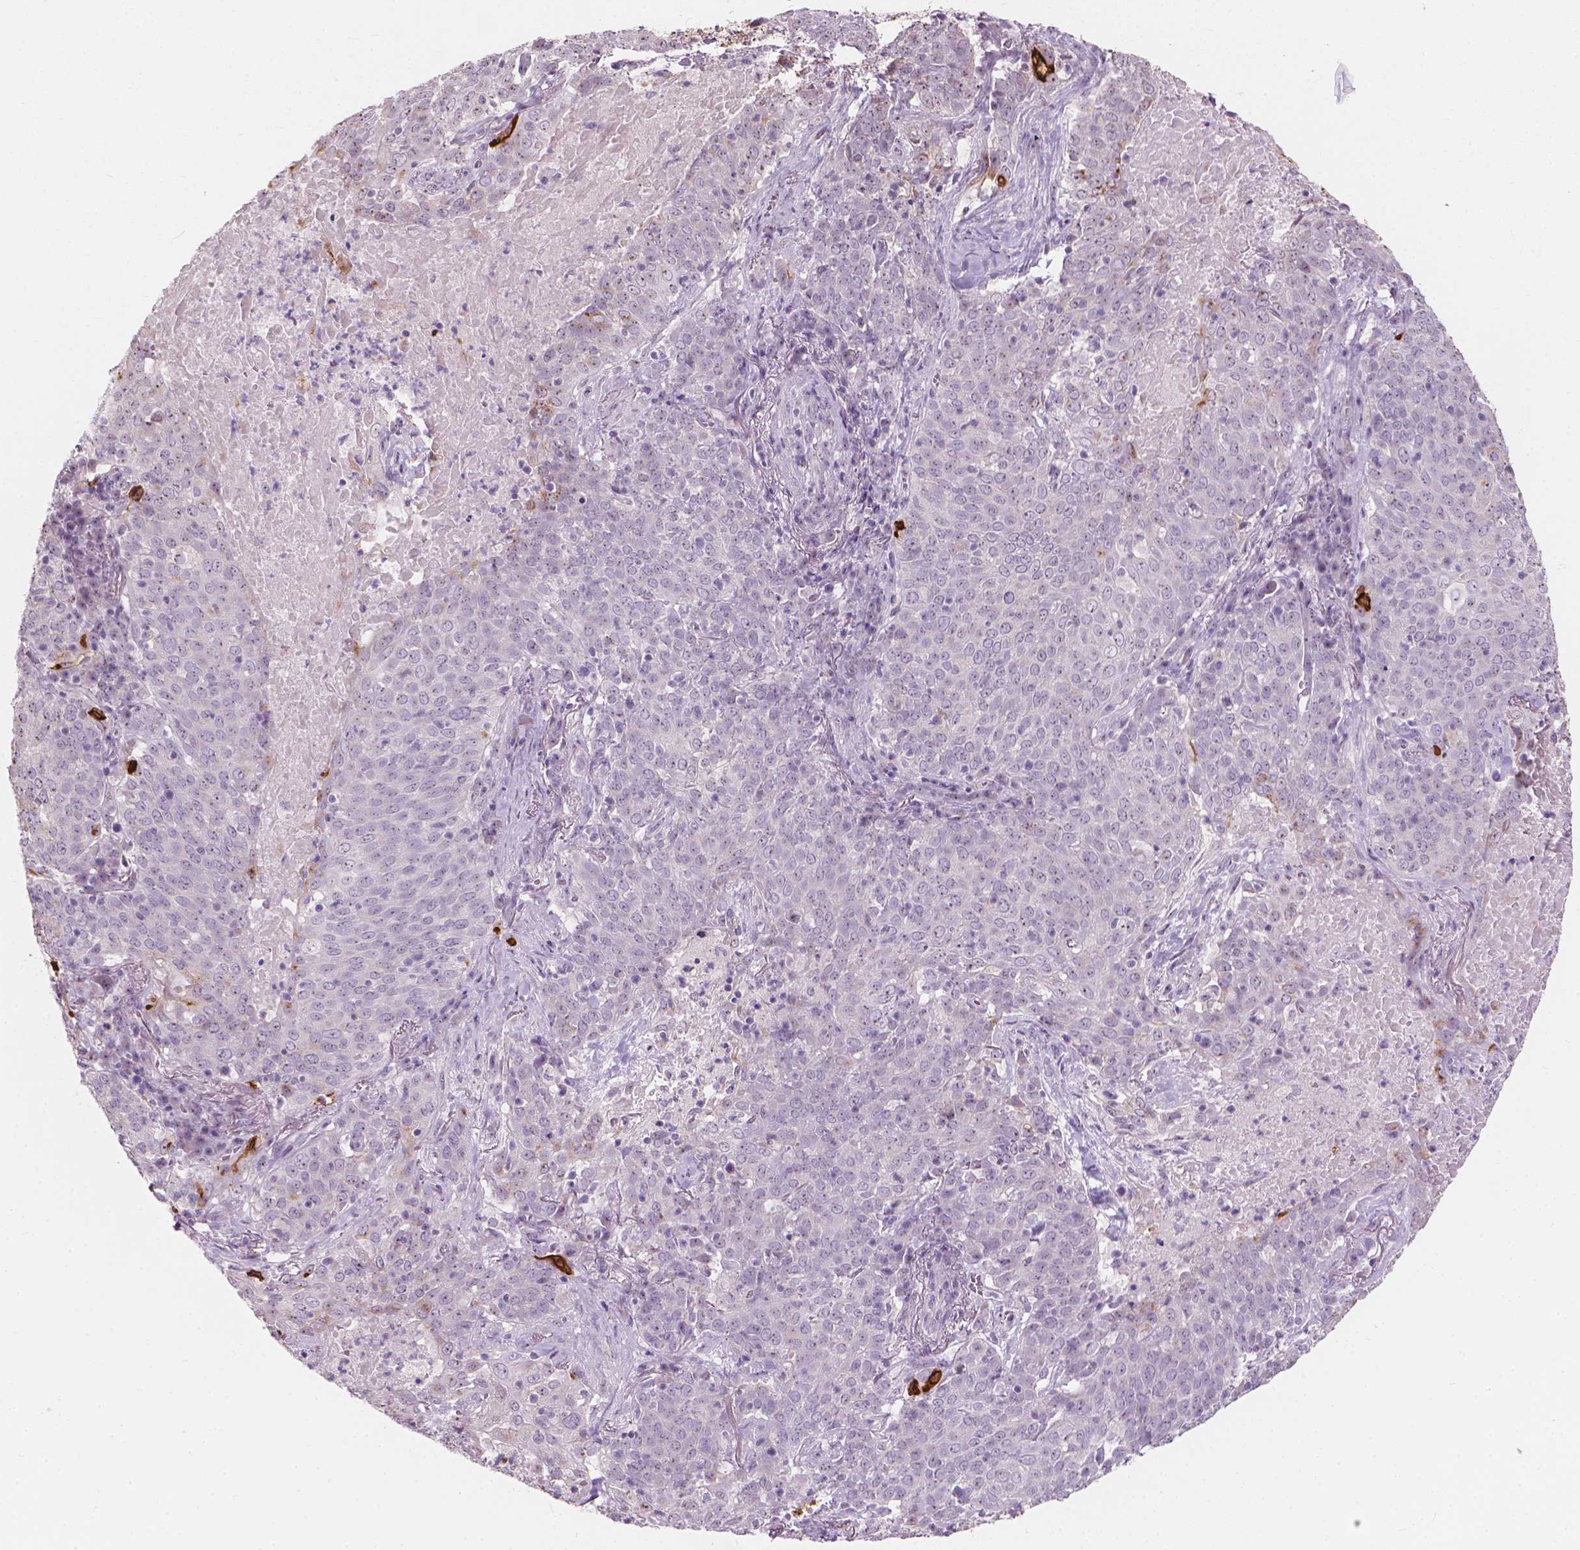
{"staining": {"intensity": "negative", "quantity": "none", "location": "none"}, "tissue": "lung cancer", "cell_type": "Tumor cells", "image_type": "cancer", "snomed": [{"axis": "morphology", "description": "Squamous cell carcinoma, NOS"}, {"axis": "topography", "description": "Lung"}], "caption": "DAB immunohistochemical staining of human lung cancer (squamous cell carcinoma) demonstrates no significant staining in tumor cells.", "gene": "GPRC5A", "patient": {"sex": "male", "age": 82}}